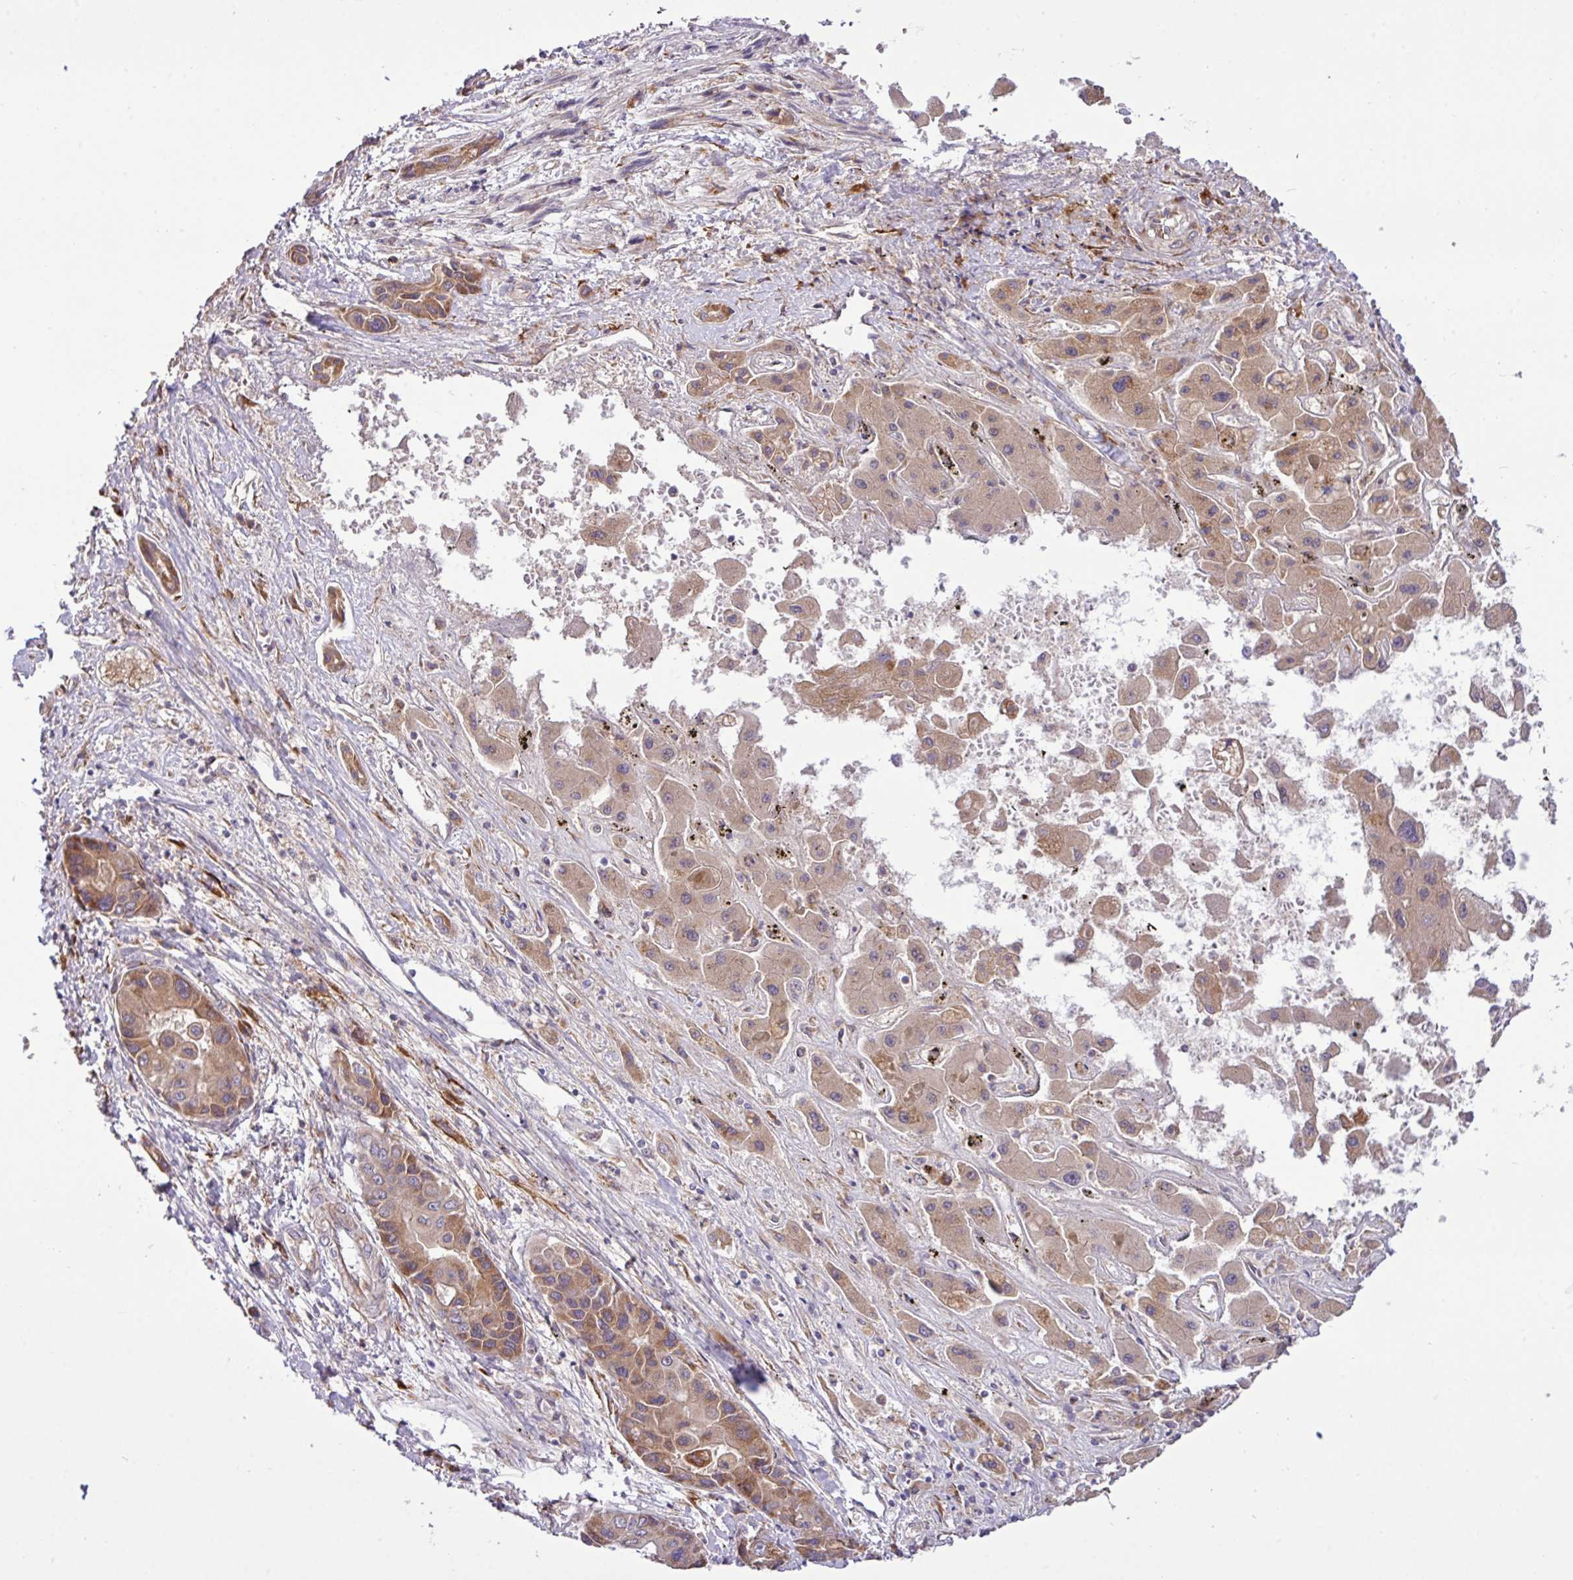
{"staining": {"intensity": "moderate", "quantity": ">75%", "location": "cytoplasmic/membranous"}, "tissue": "liver cancer", "cell_type": "Tumor cells", "image_type": "cancer", "snomed": [{"axis": "morphology", "description": "Cholangiocarcinoma"}, {"axis": "topography", "description": "Liver"}], "caption": "Protein staining of liver cancer tissue demonstrates moderate cytoplasmic/membranous staining in approximately >75% of tumor cells.", "gene": "TM2D2", "patient": {"sex": "male", "age": 67}}